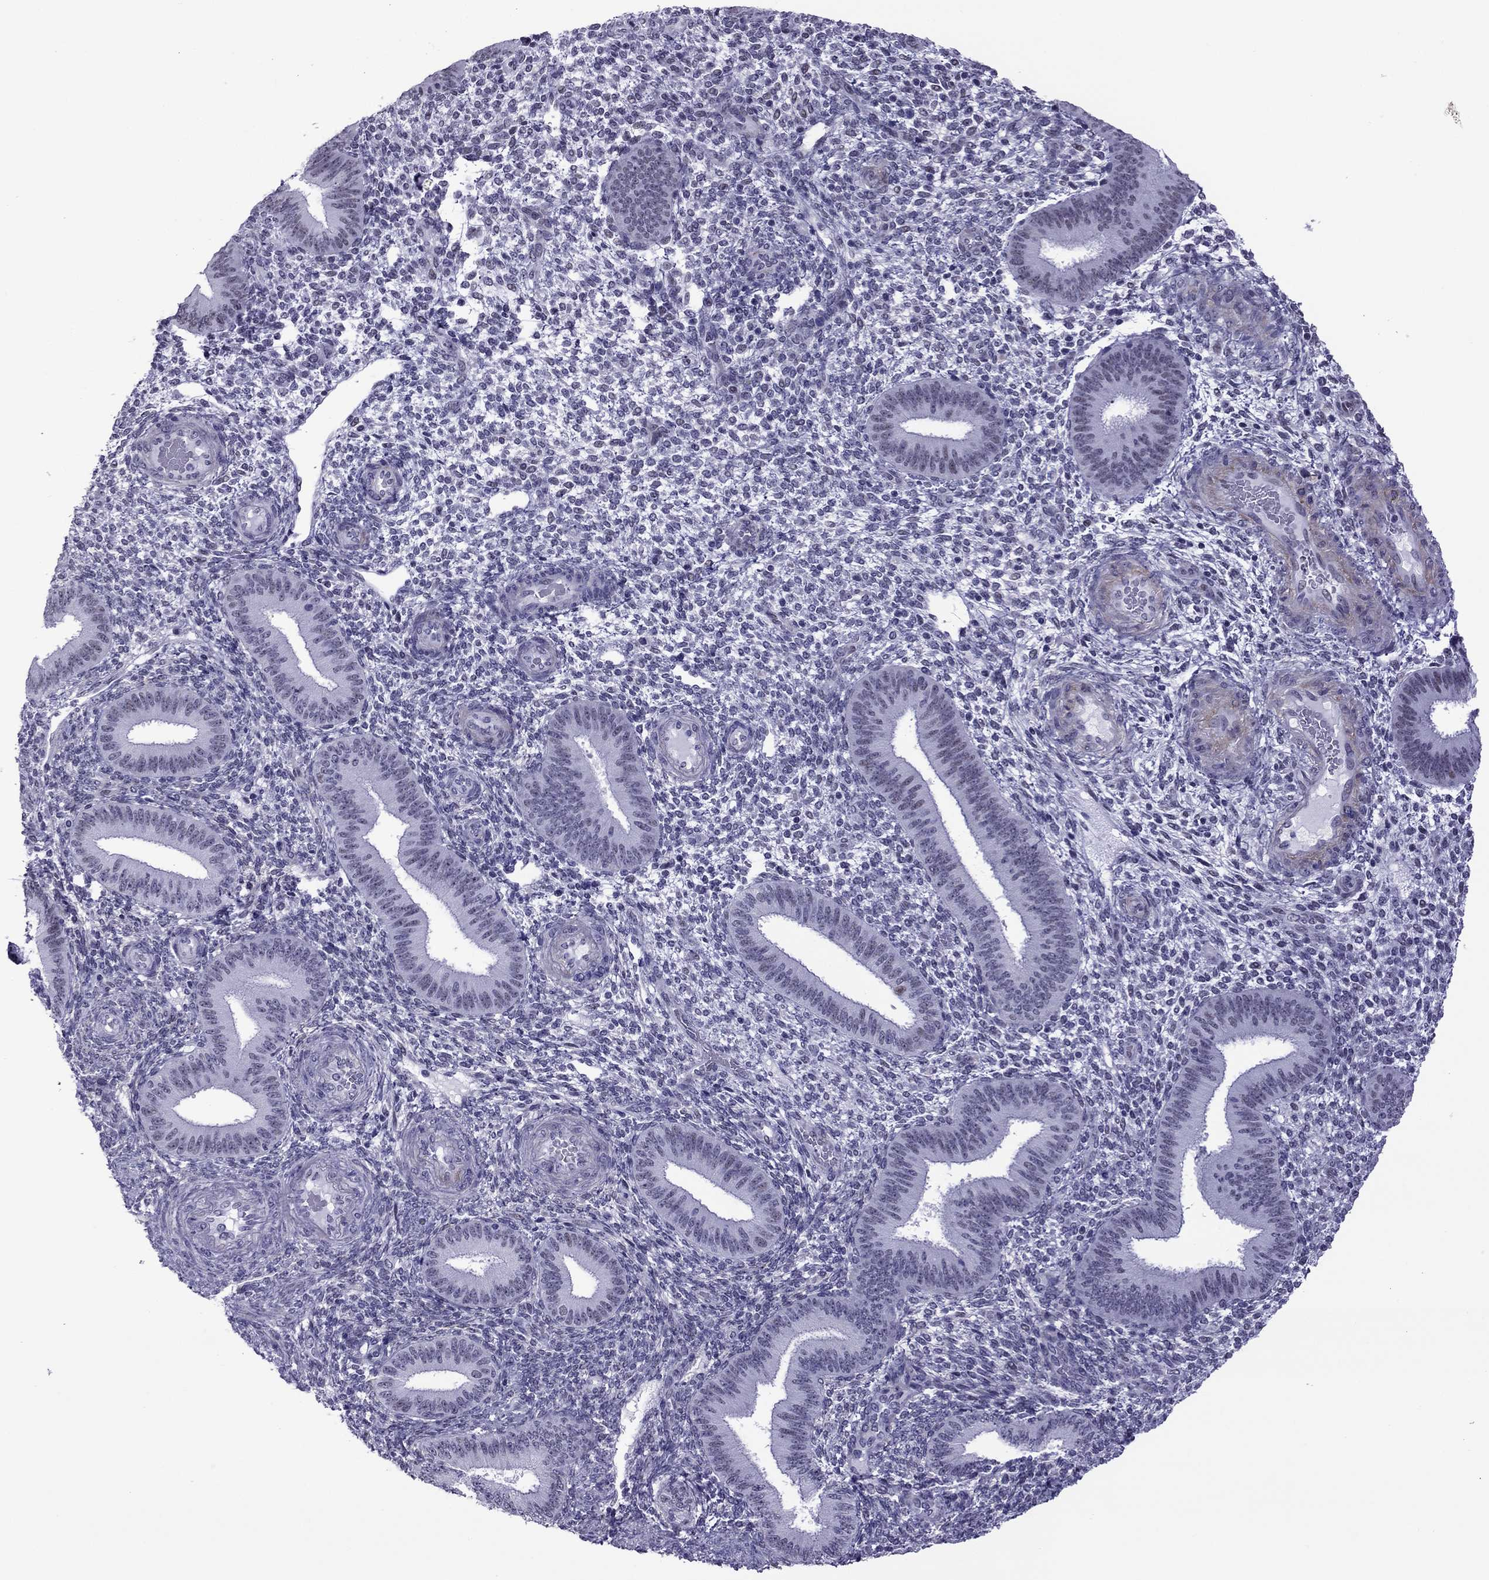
{"staining": {"intensity": "negative", "quantity": "none", "location": "none"}, "tissue": "endometrium", "cell_type": "Cells in endometrial stroma", "image_type": "normal", "snomed": [{"axis": "morphology", "description": "Normal tissue, NOS"}, {"axis": "topography", "description": "Endometrium"}], "caption": "Histopathology image shows no significant protein positivity in cells in endometrial stroma of unremarkable endometrium.", "gene": "ZNF646", "patient": {"sex": "female", "age": 39}}